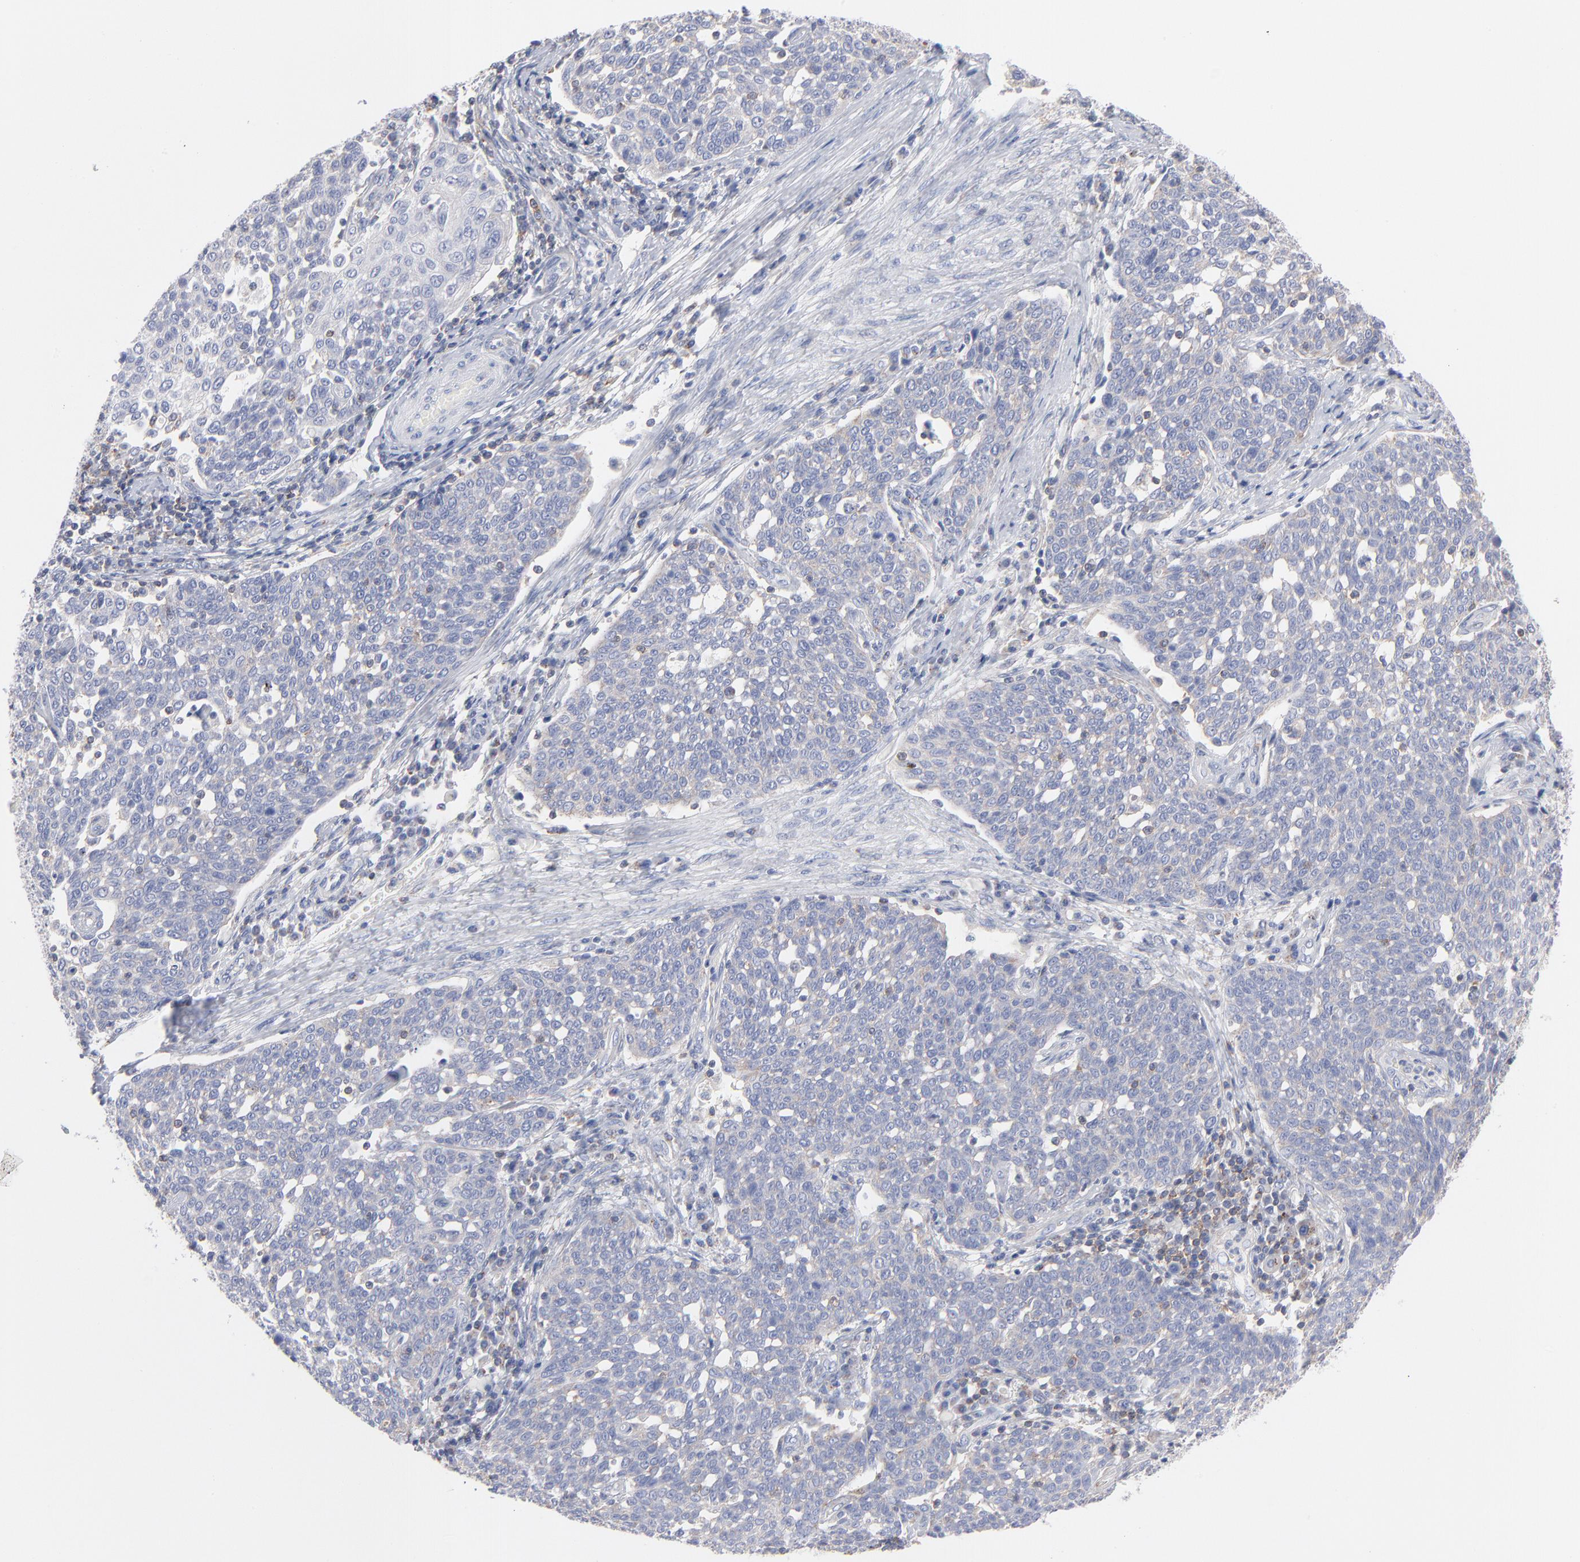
{"staining": {"intensity": "negative", "quantity": "none", "location": "none"}, "tissue": "cervical cancer", "cell_type": "Tumor cells", "image_type": "cancer", "snomed": [{"axis": "morphology", "description": "Squamous cell carcinoma, NOS"}, {"axis": "topography", "description": "Cervix"}], "caption": "Human cervical squamous cell carcinoma stained for a protein using immunohistochemistry (IHC) demonstrates no staining in tumor cells.", "gene": "SEPTIN6", "patient": {"sex": "female", "age": 34}}